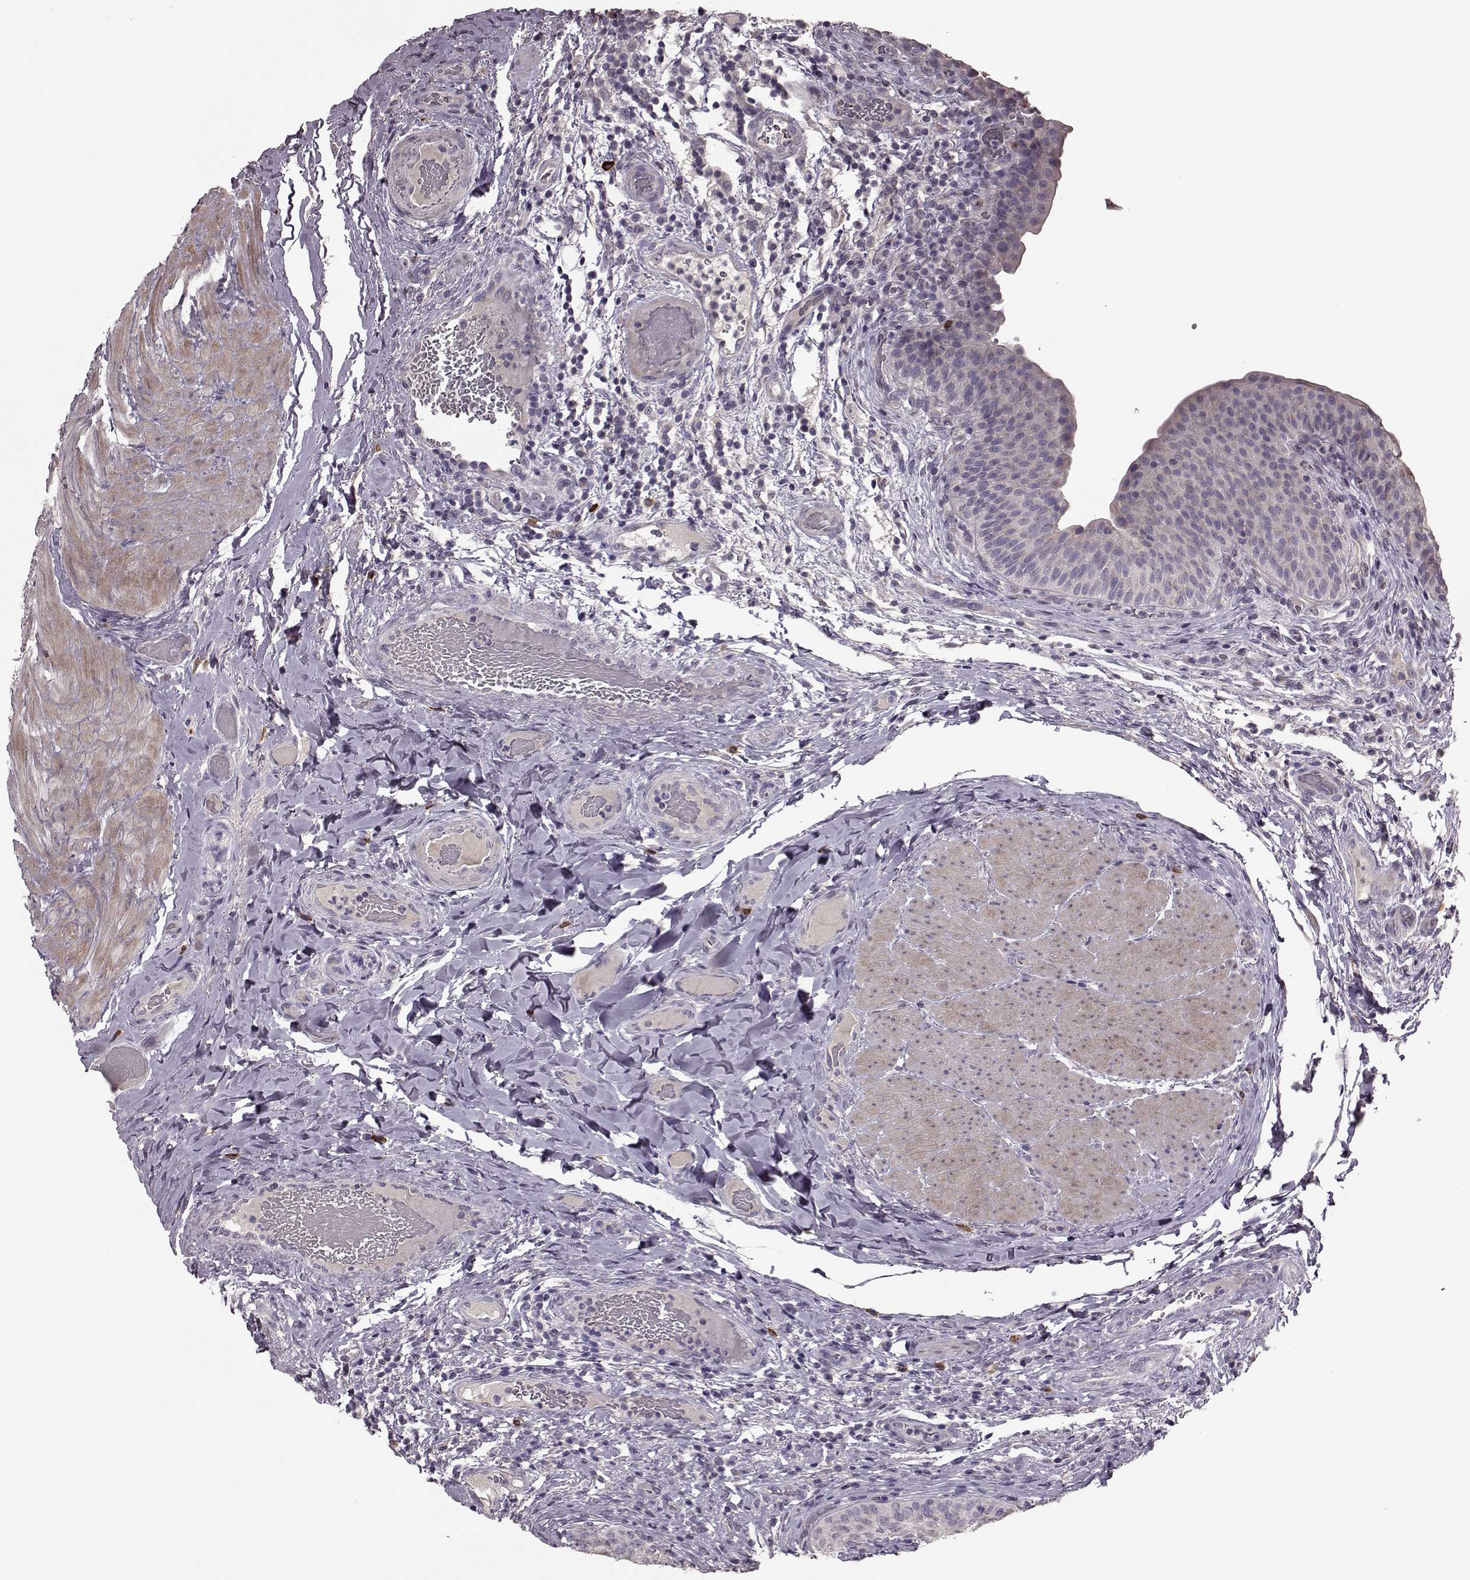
{"staining": {"intensity": "weak", "quantity": "<25%", "location": "cytoplasmic/membranous"}, "tissue": "urinary bladder", "cell_type": "Urothelial cells", "image_type": "normal", "snomed": [{"axis": "morphology", "description": "Normal tissue, NOS"}, {"axis": "topography", "description": "Urinary bladder"}], "caption": "Immunohistochemistry of benign human urinary bladder reveals no expression in urothelial cells.", "gene": "SLC52A3", "patient": {"sex": "male", "age": 66}}